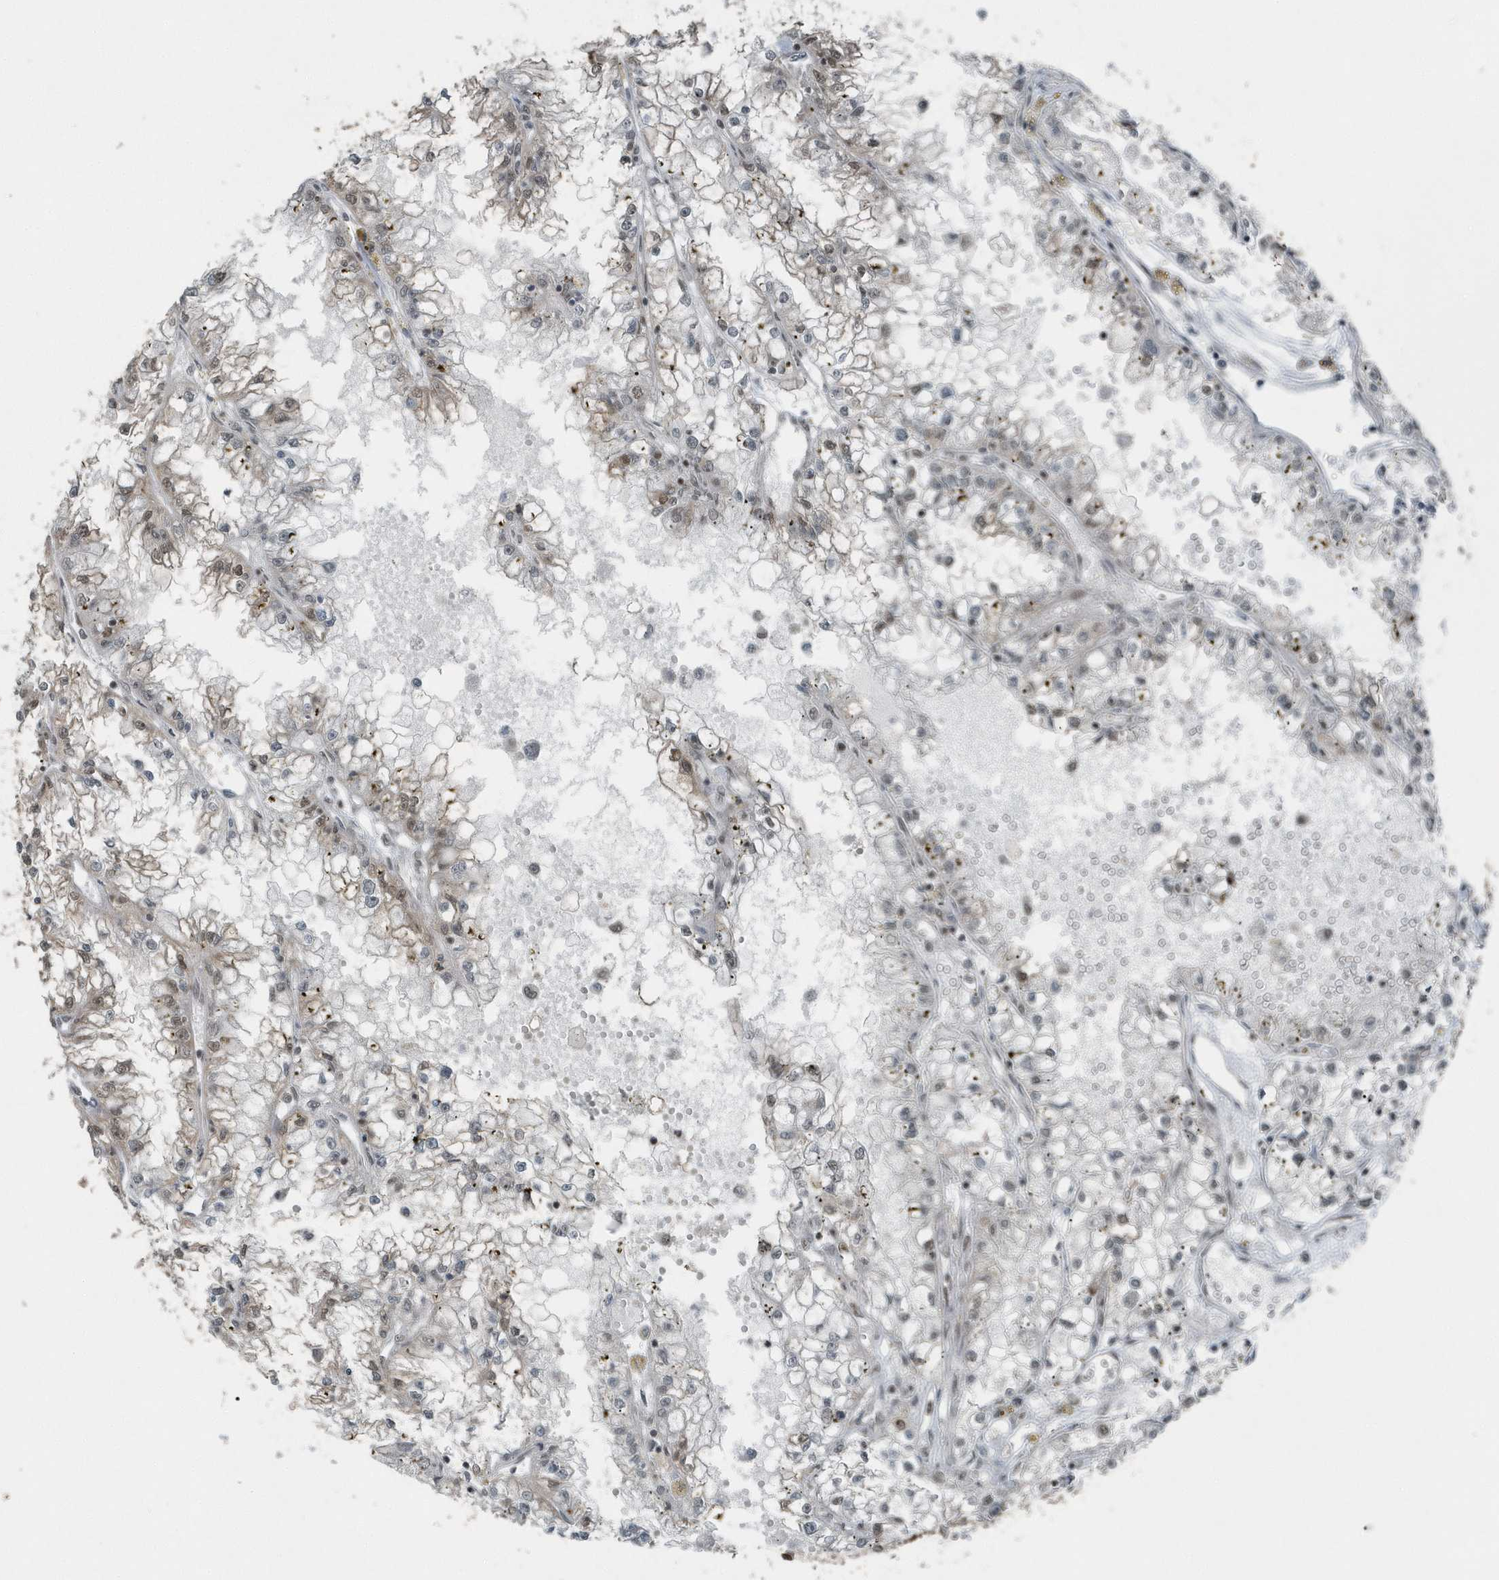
{"staining": {"intensity": "weak", "quantity": "<25%", "location": "nuclear"}, "tissue": "renal cancer", "cell_type": "Tumor cells", "image_type": "cancer", "snomed": [{"axis": "morphology", "description": "Adenocarcinoma, NOS"}, {"axis": "topography", "description": "Kidney"}], "caption": "Human renal adenocarcinoma stained for a protein using immunohistochemistry (IHC) displays no expression in tumor cells.", "gene": "YTHDC1", "patient": {"sex": "male", "age": 56}}